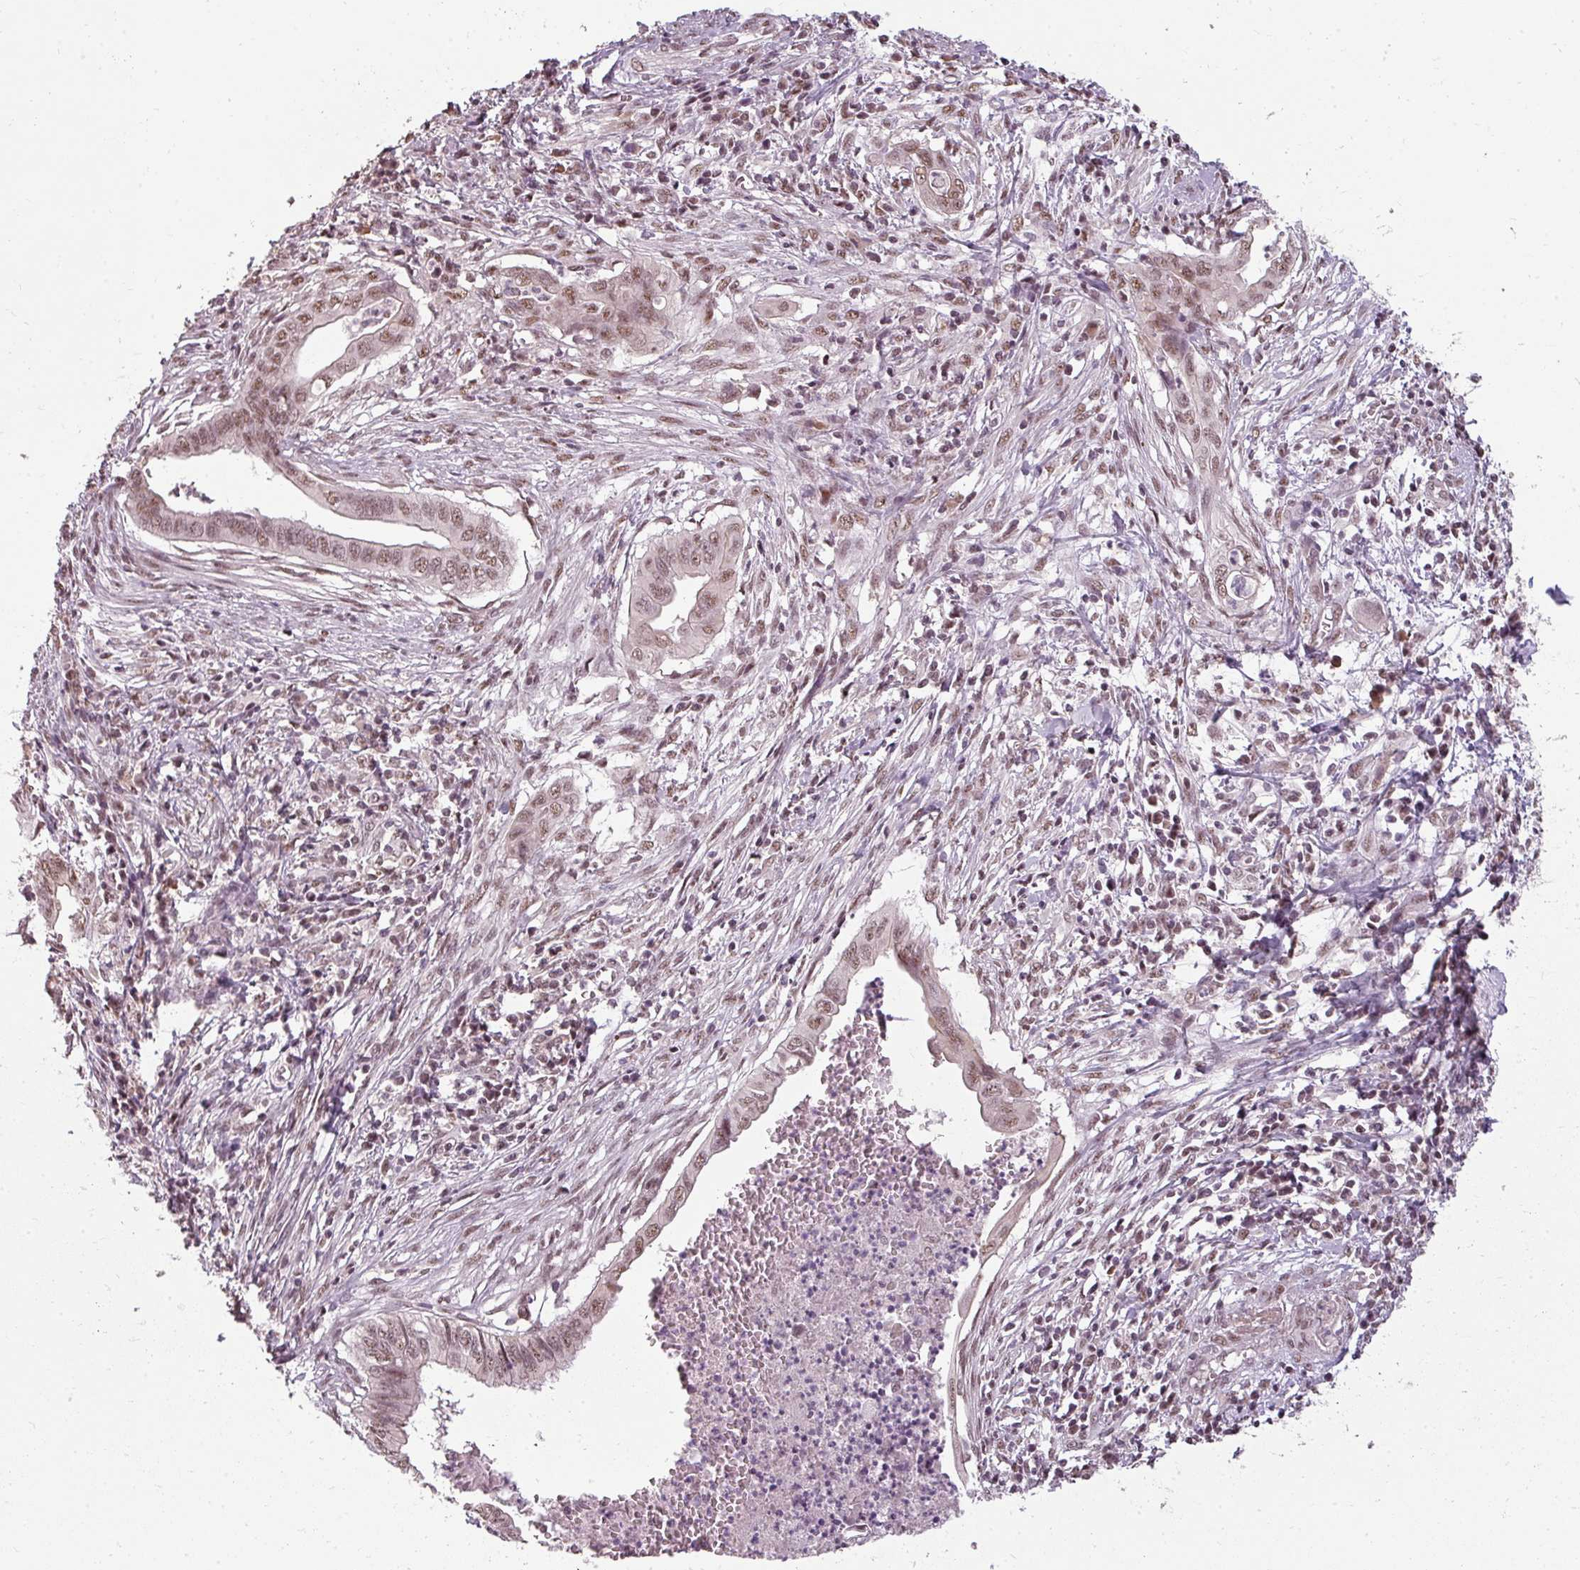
{"staining": {"intensity": "moderate", "quantity": ">75%", "location": "nuclear"}, "tissue": "cervical cancer", "cell_type": "Tumor cells", "image_type": "cancer", "snomed": [{"axis": "morphology", "description": "Adenocarcinoma, NOS"}, {"axis": "topography", "description": "Cervix"}], "caption": "Immunohistochemistry (IHC) micrograph of neoplastic tissue: human cervical cancer (adenocarcinoma) stained using immunohistochemistry (IHC) demonstrates medium levels of moderate protein expression localized specifically in the nuclear of tumor cells, appearing as a nuclear brown color.", "gene": "BCAS3", "patient": {"sex": "female", "age": 42}}